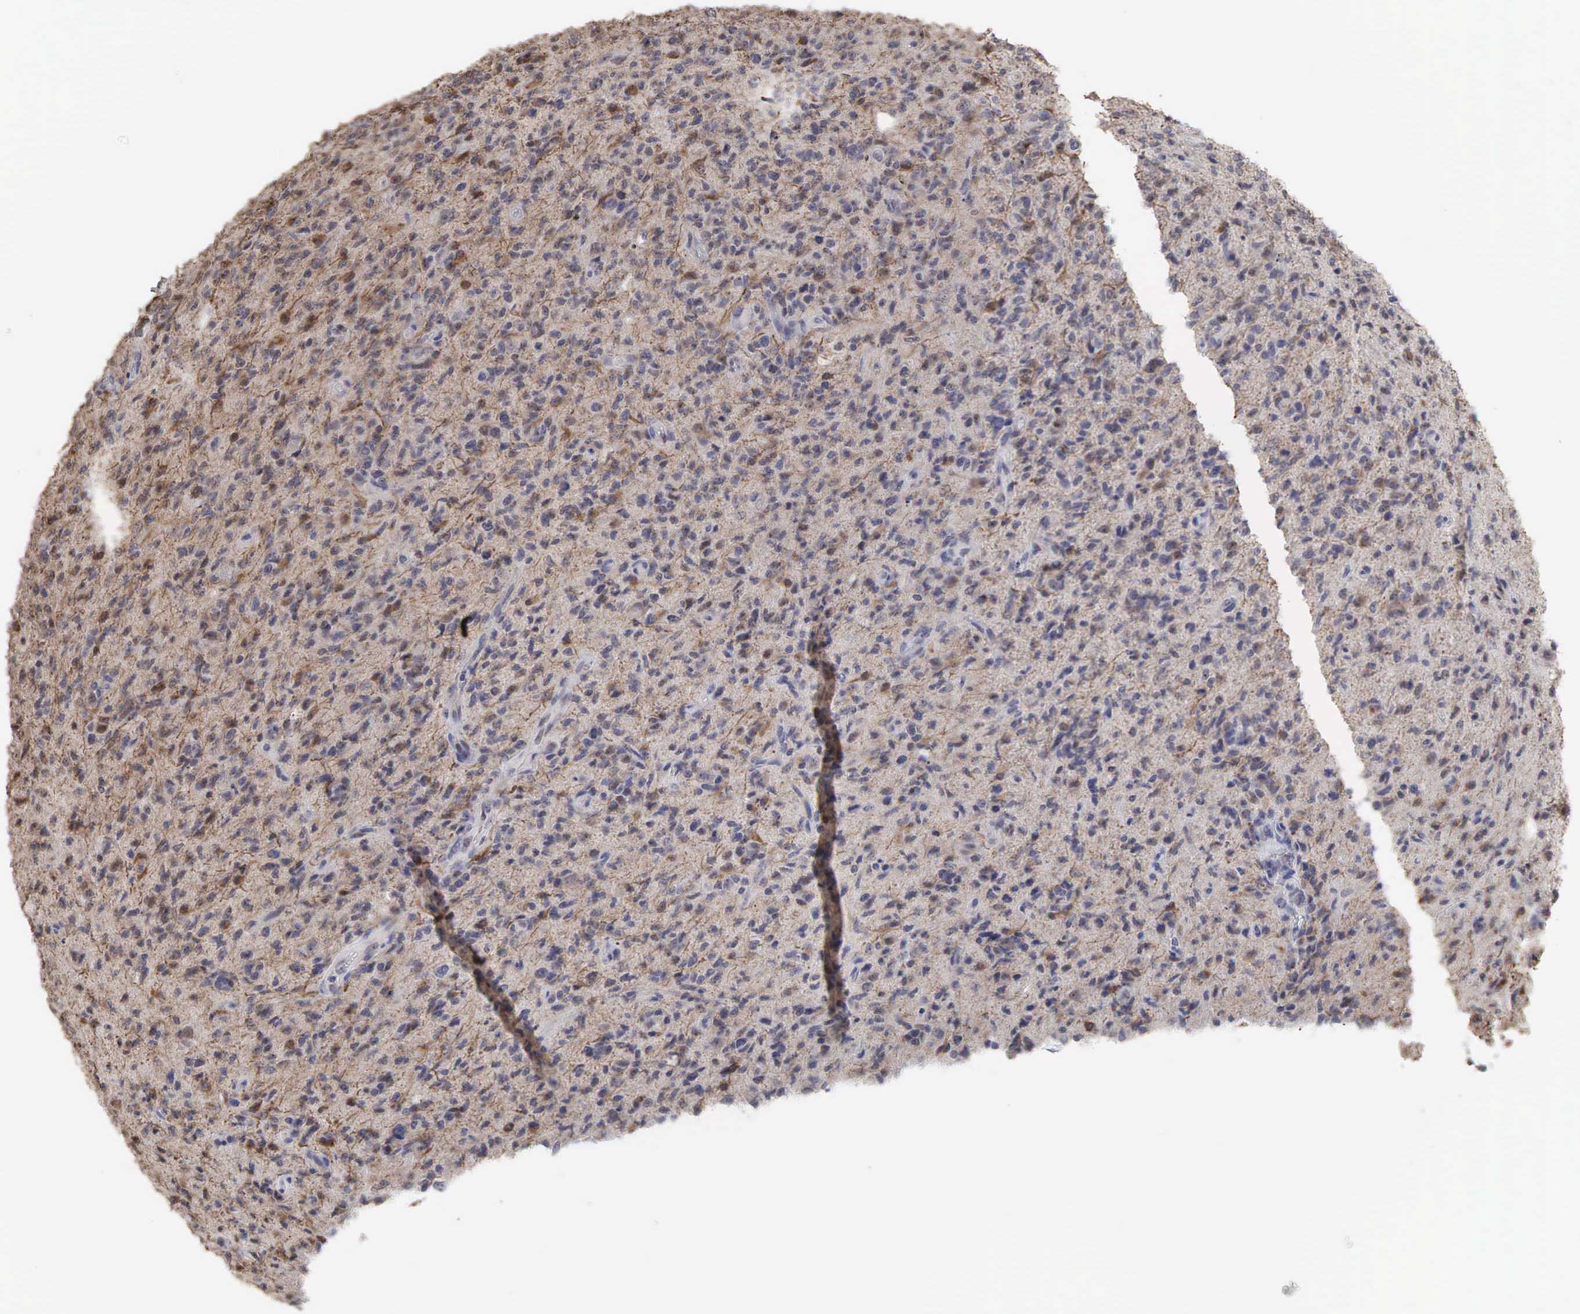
{"staining": {"intensity": "moderate", "quantity": ">75%", "location": "cytoplasmic/membranous,nuclear"}, "tissue": "glioma", "cell_type": "Tumor cells", "image_type": "cancer", "snomed": [{"axis": "morphology", "description": "Glioma, malignant, High grade"}, {"axis": "topography", "description": "Brain"}], "caption": "Immunohistochemistry (IHC) photomicrograph of human malignant high-grade glioma stained for a protein (brown), which demonstrates medium levels of moderate cytoplasmic/membranous and nuclear expression in about >75% of tumor cells.", "gene": "DKC1", "patient": {"sex": "male", "age": 36}}